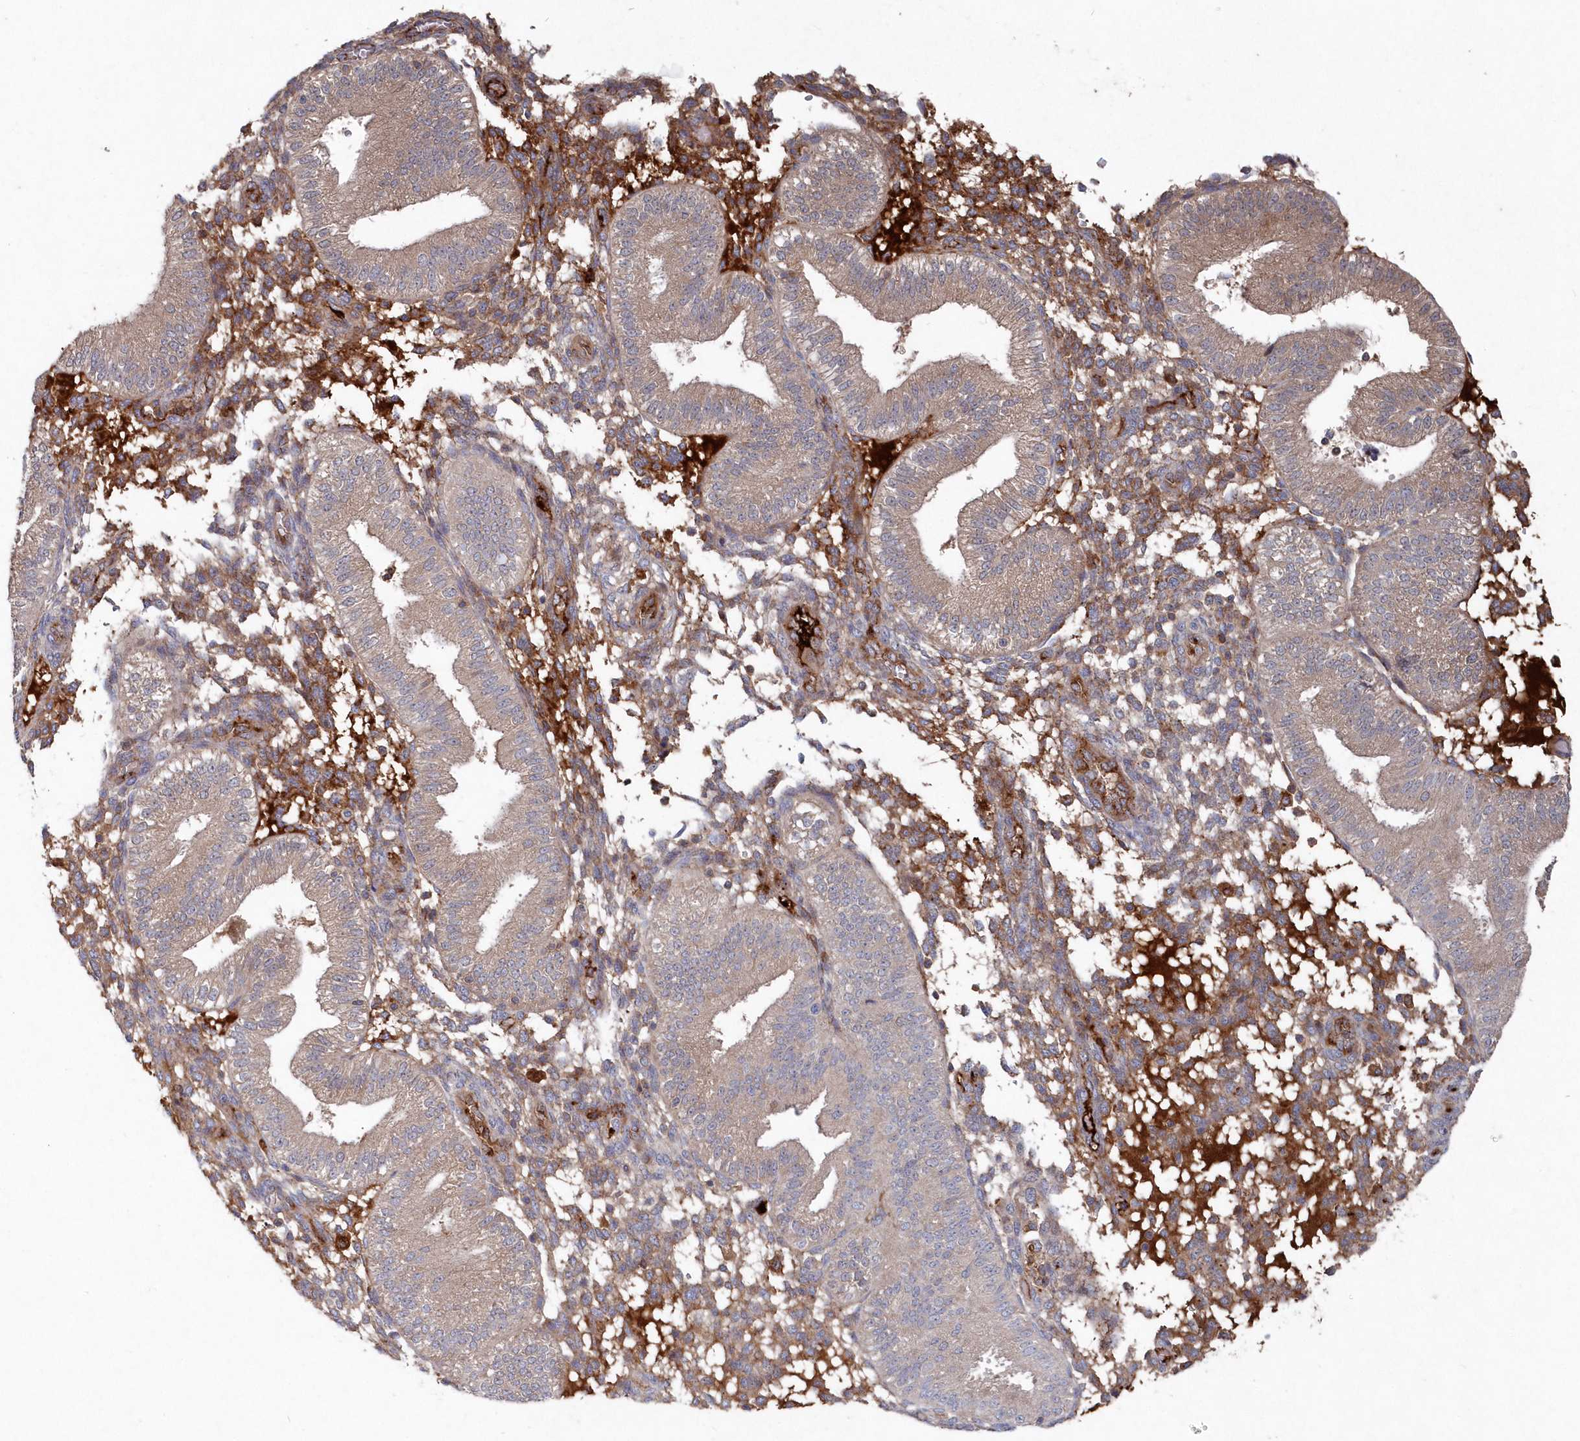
{"staining": {"intensity": "moderate", "quantity": "25%-75%", "location": "cytoplasmic/membranous"}, "tissue": "endometrium", "cell_type": "Cells in endometrial stroma", "image_type": "normal", "snomed": [{"axis": "morphology", "description": "Normal tissue, NOS"}, {"axis": "topography", "description": "Endometrium"}], "caption": "Protein analysis of normal endometrium shows moderate cytoplasmic/membranous positivity in approximately 25%-75% of cells in endometrial stroma.", "gene": "ABHD14B", "patient": {"sex": "female", "age": 39}}